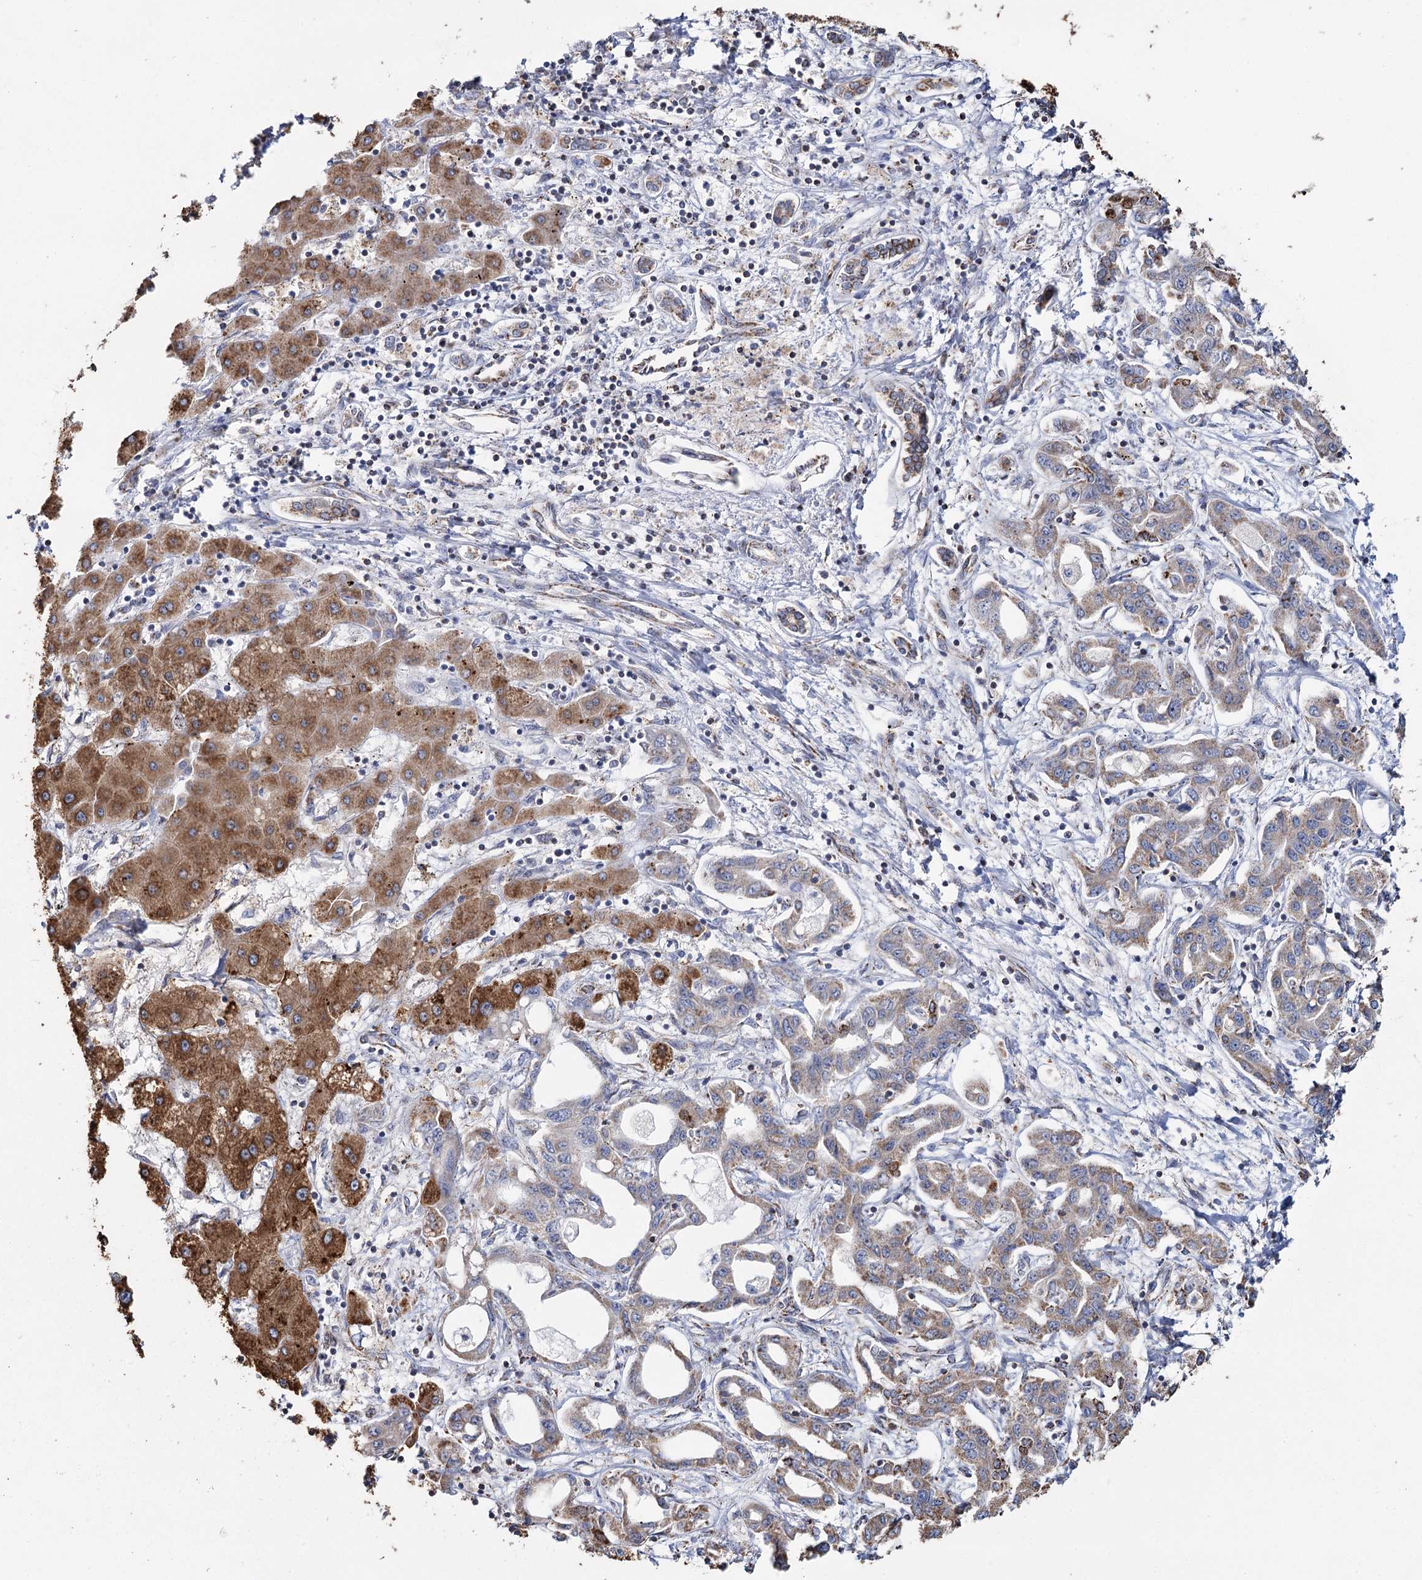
{"staining": {"intensity": "moderate", "quantity": ">75%", "location": "cytoplasmic/membranous"}, "tissue": "liver cancer", "cell_type": "Tumor cells", "image_type": "cancer", "snomed": [{"axis": "morphology", "description": "Cholangiocarcinoma"}, {"axis": "topography", "description": "Liver"}], "caption": "A brown stain shows moderate cytoplasmic/membranous expression of a protein in liver cancer tumor cells.", "gene": "MRPL44", "patient": {"sex": "male", "age": 59}}